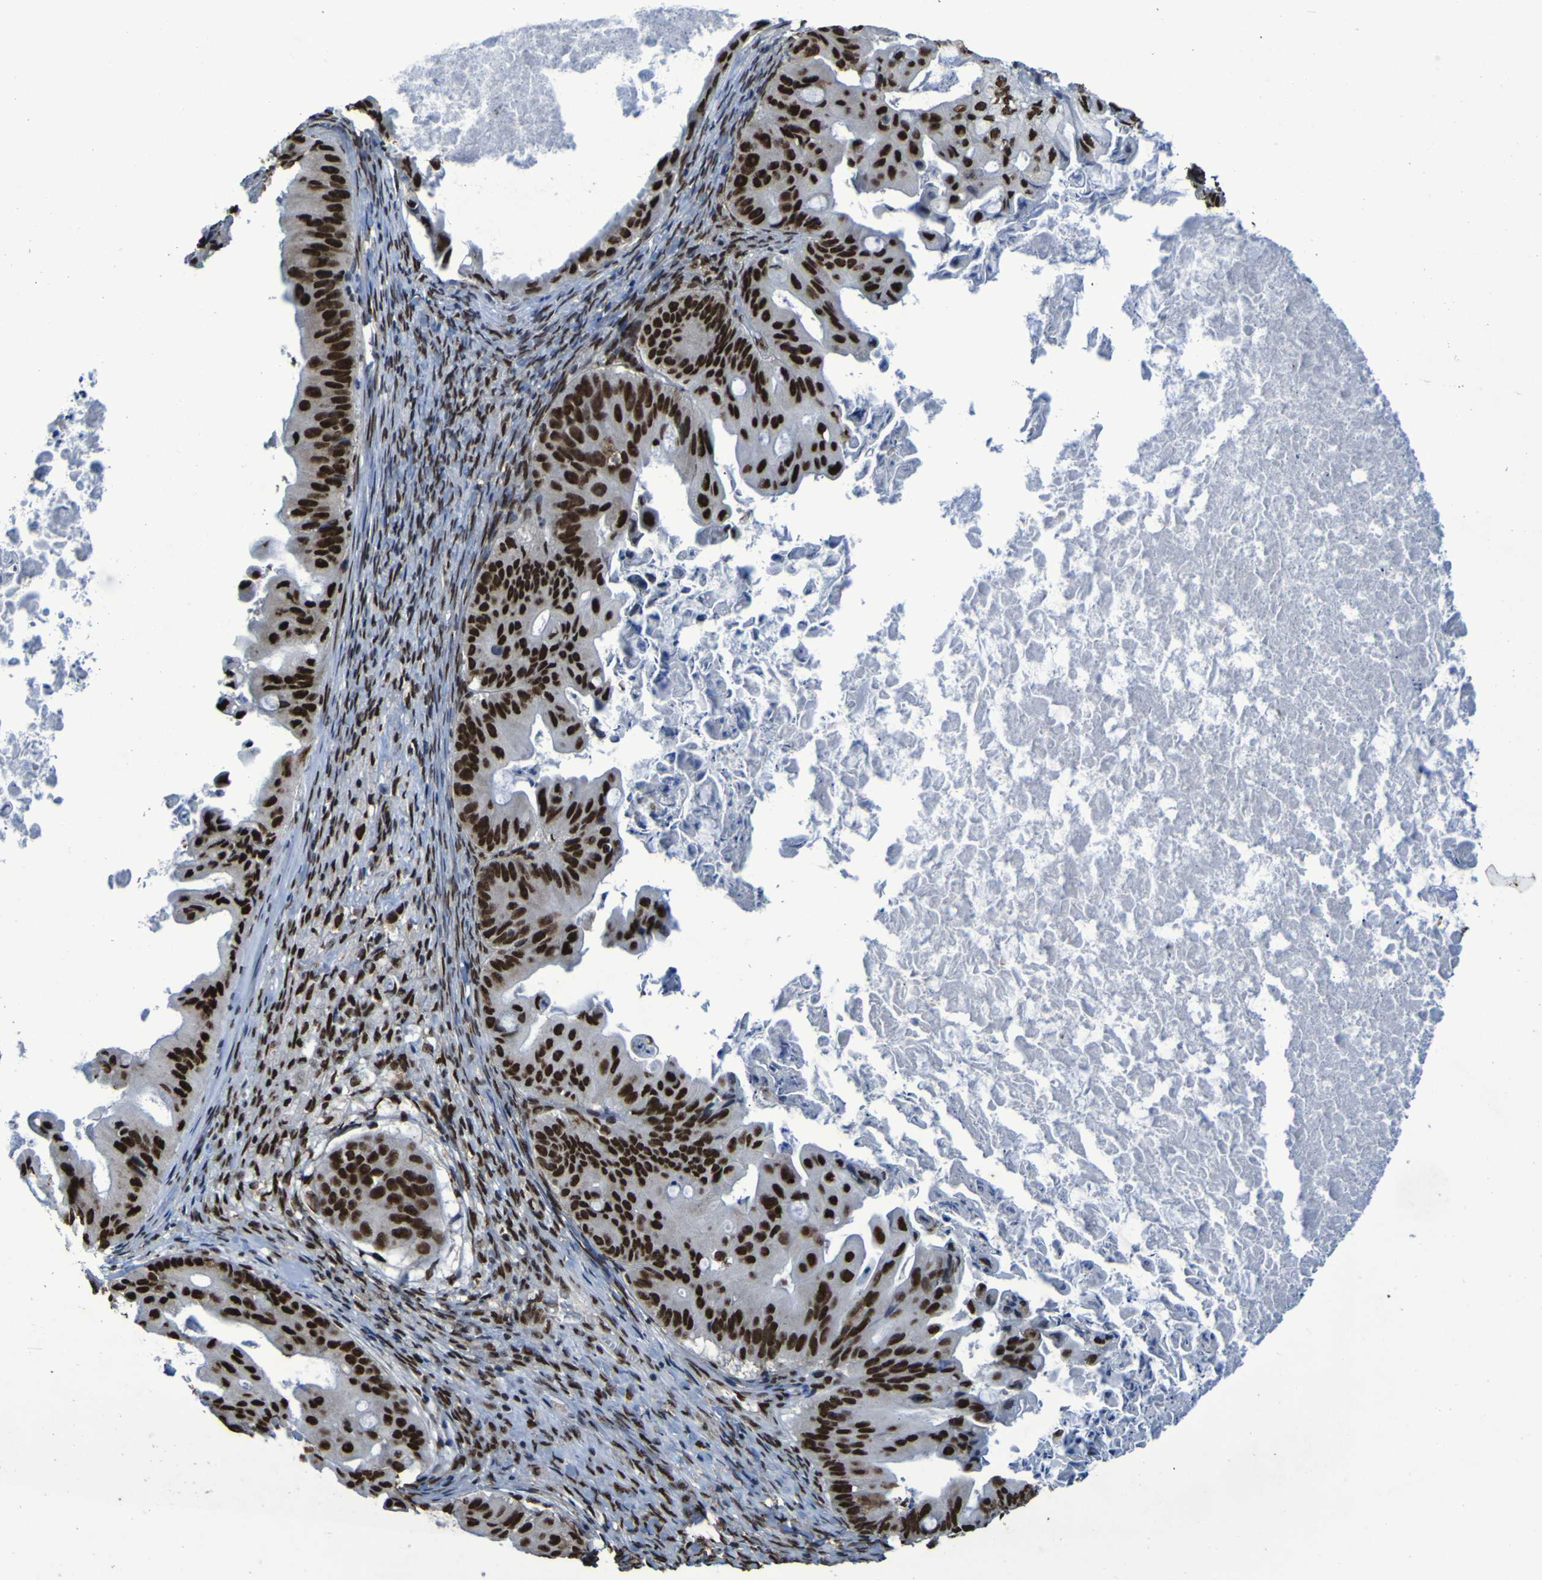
{"staining": {"intensity": "strong", "quantity": ">75%", "location": "nuclear"}, "tissue": "ovarian cancer", "cell_type": "Tumor cells", "image_type": "cancer", "snomed": [{"axis": "morphology", "description": "Cystadenocarcinoma, mucinous, NOS"}, {"axis": "topography", "description": "Ovary"}], "caption": "High-power microscopy captured an immunohistochemistry histopathology image of ovarian cancer (mucinous cystadenocarcinoma), revealing strong nuclear expression in approximately >75% of tumor cells. (DAB (3,3'-diaminobenzidine) = brown stain, brightfield microscopy at high magnification).", "gene": "HNRNPR", "patient": {"sex": "female", "age": 37}}